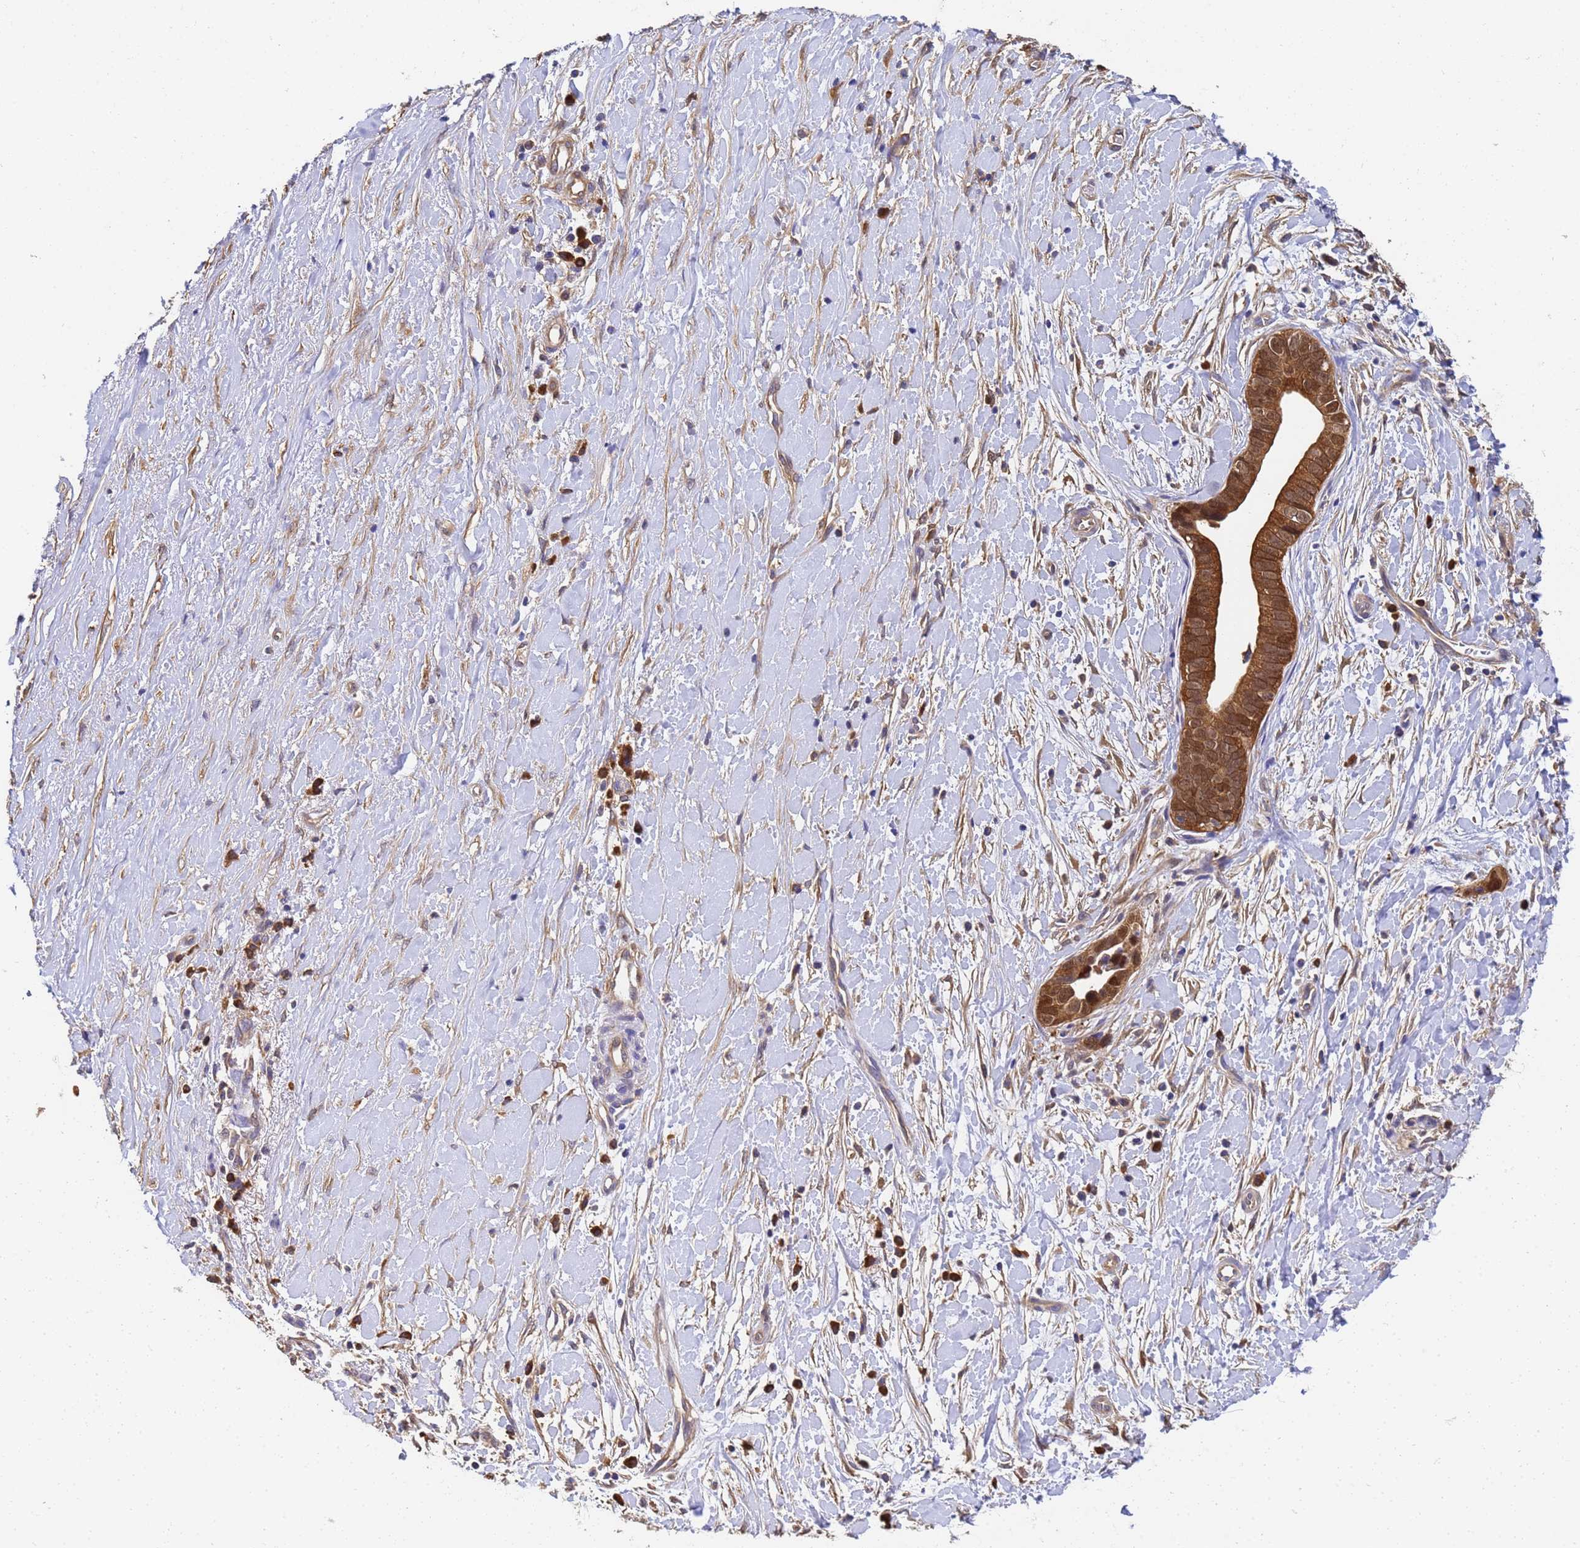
{"staining": {"intensity": "moderate", "quantity": ">75%", "location": "cytoplasmic/membranous,nuclear"}, "tissue": "liver cancer", "cell_type": "Tumor cells", "image_type": "cancer", "snomed": [{"axis": "morphology", "description": "Cholangiocarcinoma"}, {"axis": "topography", "description": "Liver"}], "caption": "Human liver cancer (cholangiocarcinoma) stained for a protein (brown) demonstrates moderate cytoplasmic/membranous and nuclear positive expression in approximately >75% of tumor cells.", "gene": "NME1-NME2", "patient": {"sex": "female", "age": 79}}